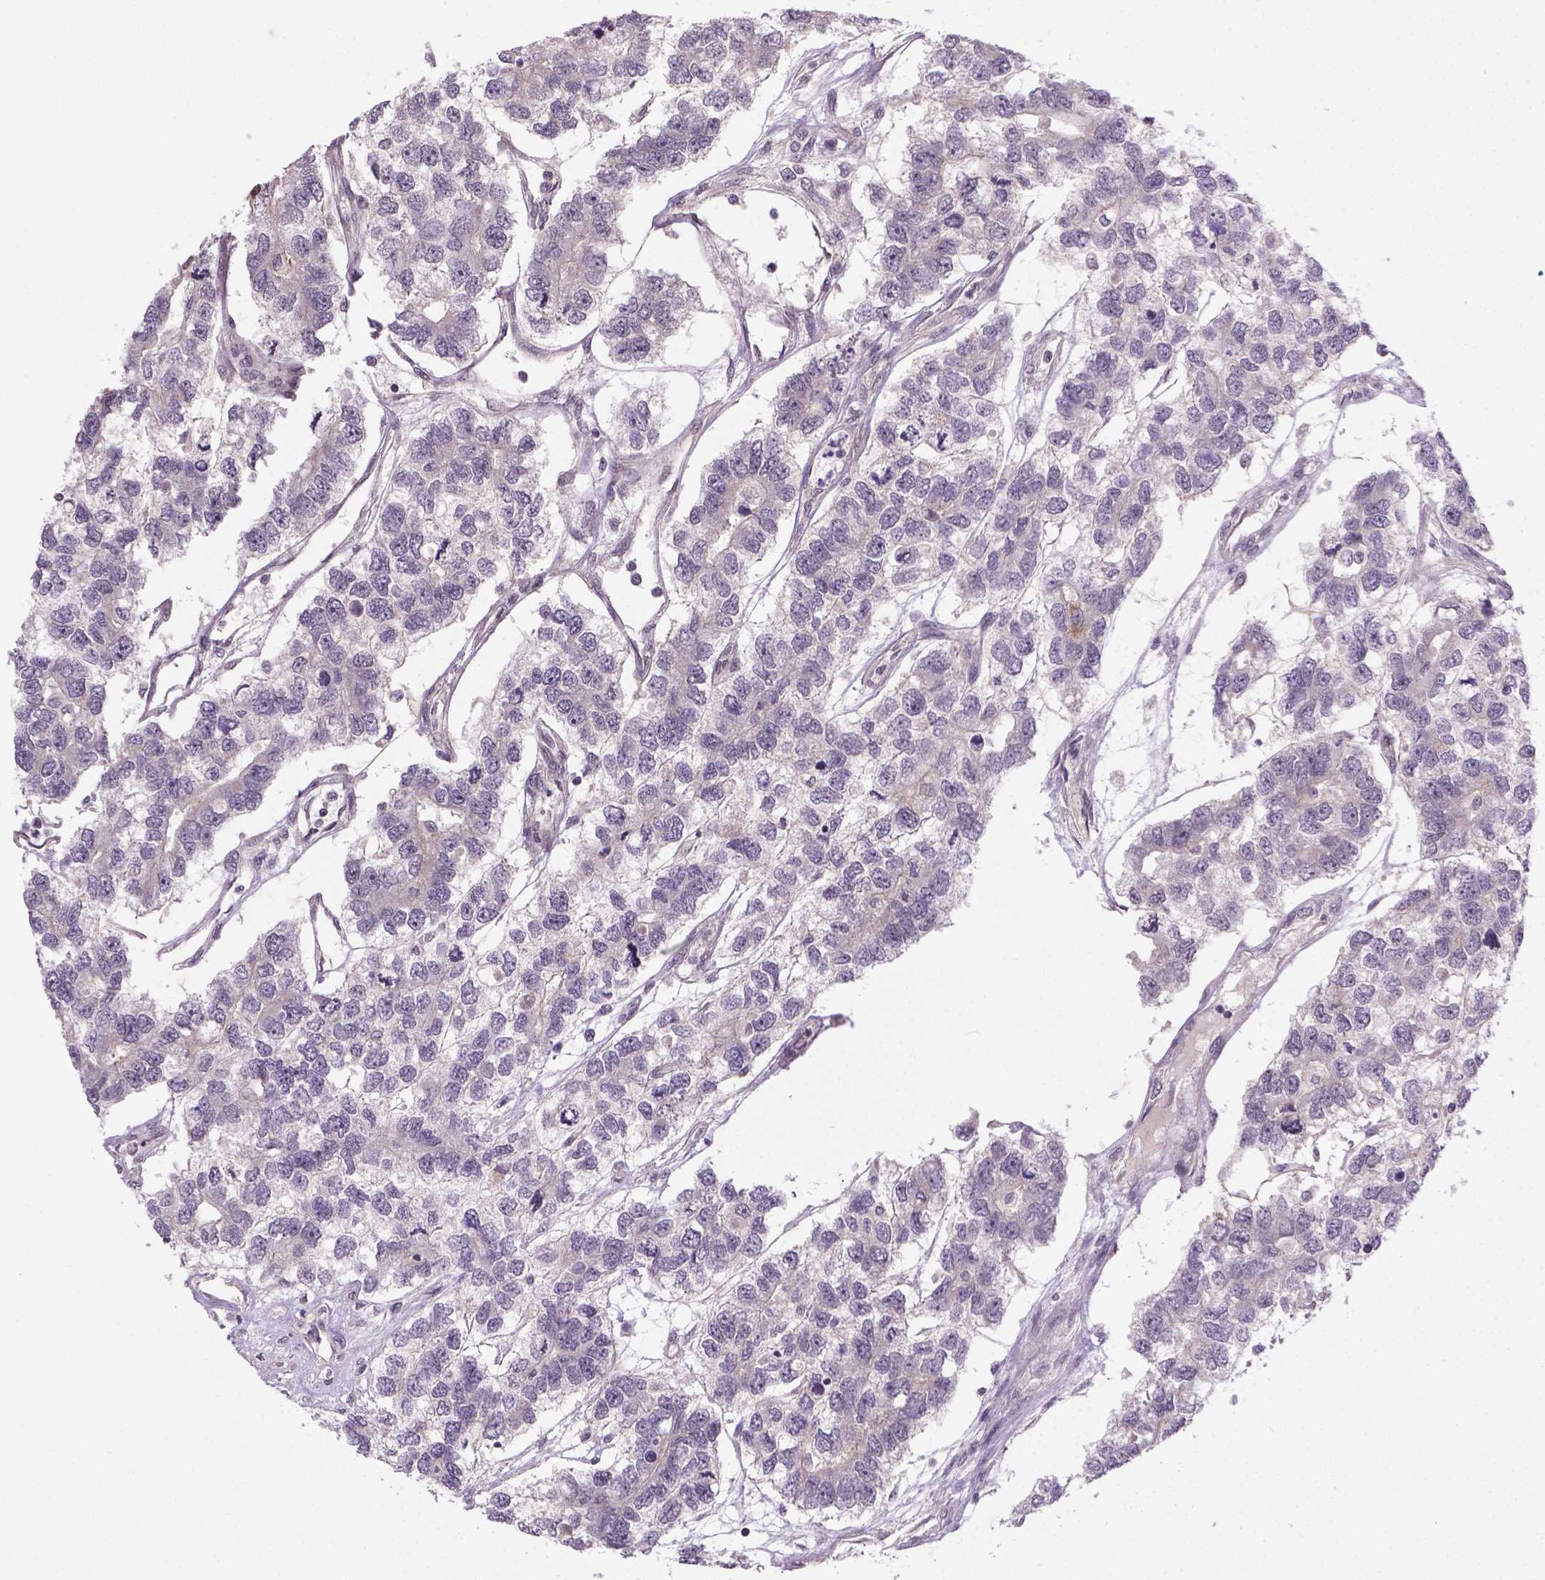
{"staining": {"intensity": "weak", "quantity": "25%-75%", "location": "nuclear"}, "tissue": "testis cancer", "cell_type": "Tumor cells", "image_type": "cancer", "snomed": [{"axis": "morphology", "description": "Seminoma, NOS"}, {"axis": "topography", "description": "Testis"}], "caption": "Protein staining of testis cancer (seminoma) tissue reveals weak nuclear staining in about 25%-75% of tumor cells.", "gene": "ANKRD54", "patient": {"sex": "male", "age": 52}}